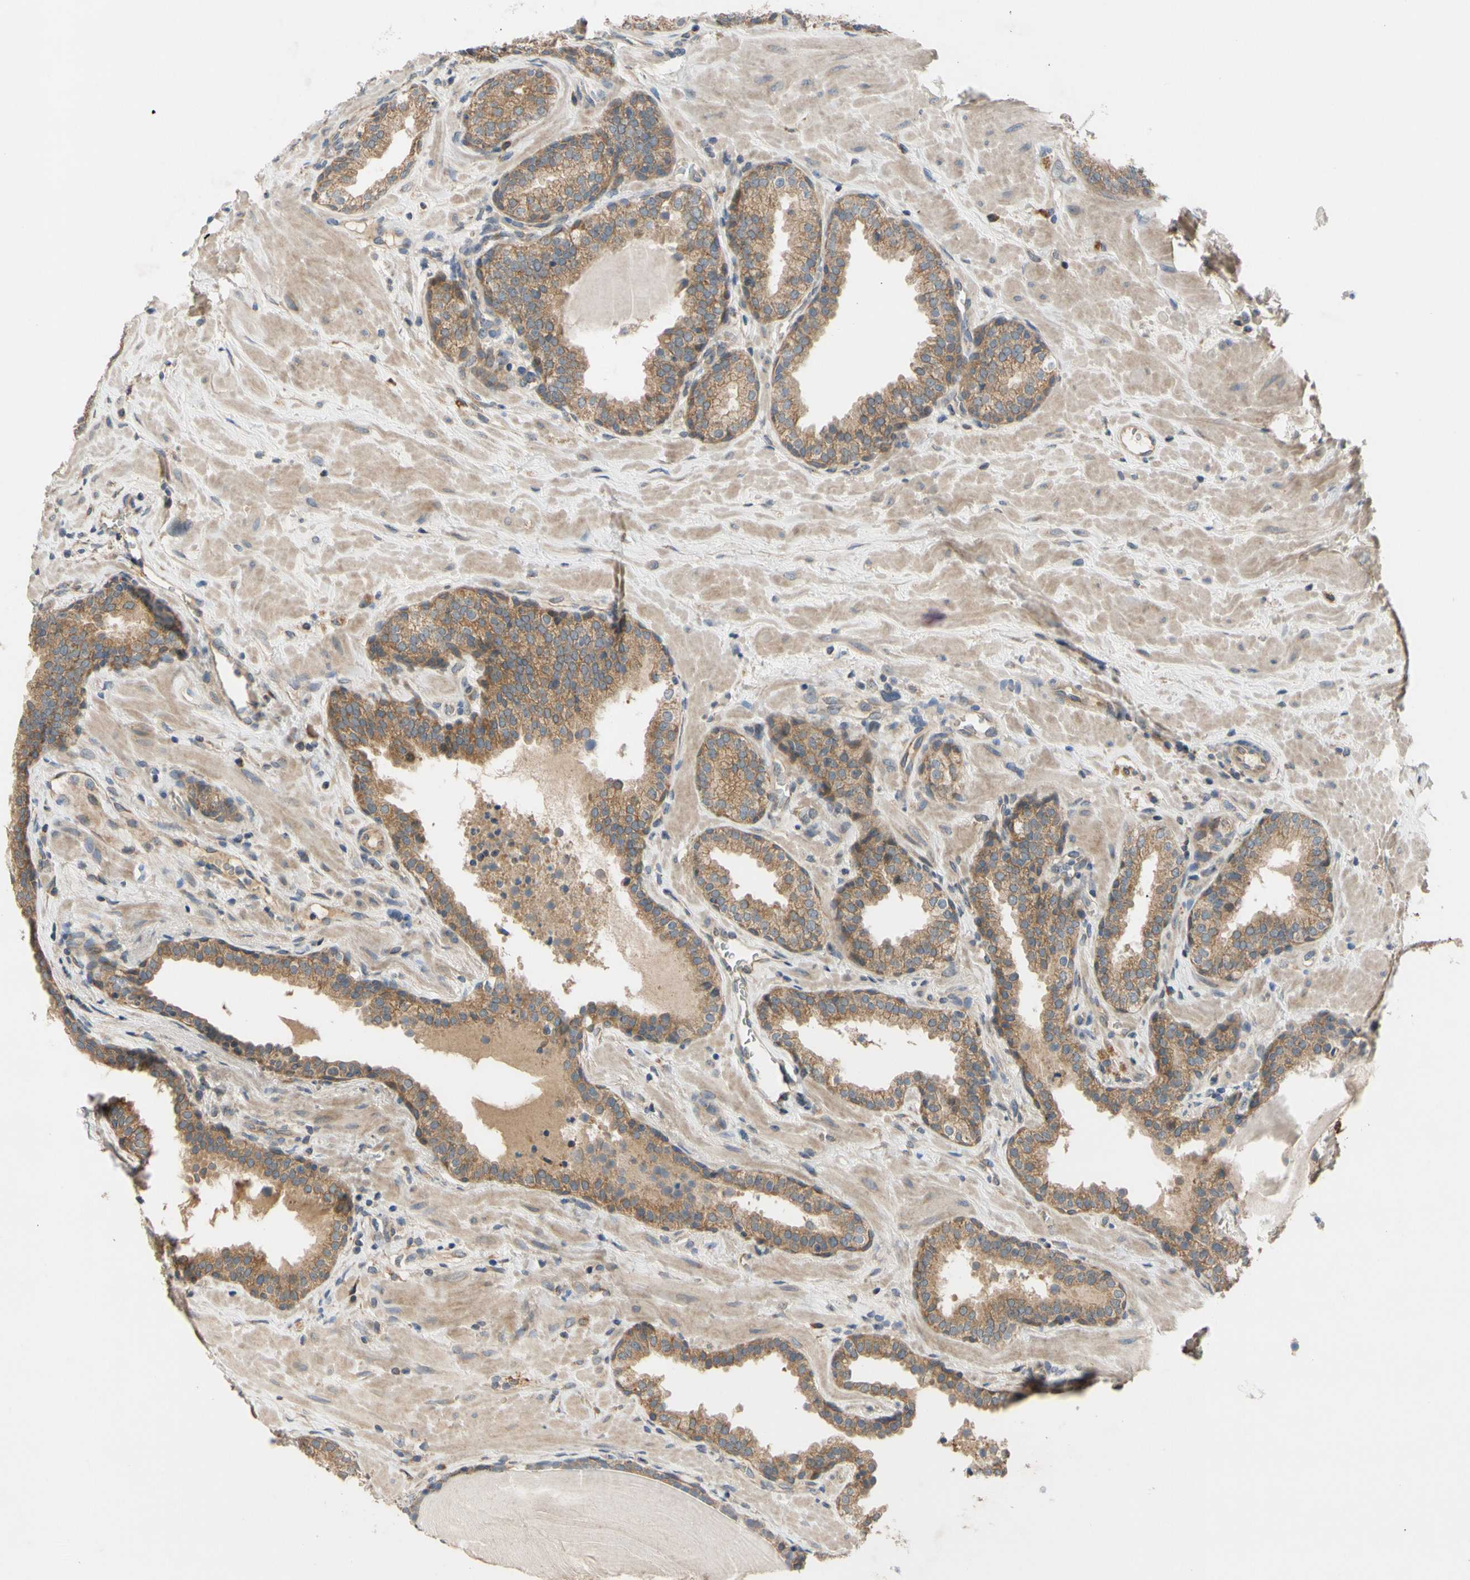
{"staining": {"intensity": "moderate", "quantity": ">75%", "location": "cytoplasmic/membranous"}, "tissue": "prostate", "cell_type": "Glandular cells", "image_type": "normal", "snomed": [{"axis": "morphology", "description": "Normal tissue, NOS"}, {"axis": "topography", "description": "Prostate"}], "caption": "IHC of unremarkable human prostate shows medium levels of moderate cytoplasmic/membranous positivity in about >75% of glandular cells.", "gene": "MBTPS2", "patient": {"sex": "male", "age": 51}}